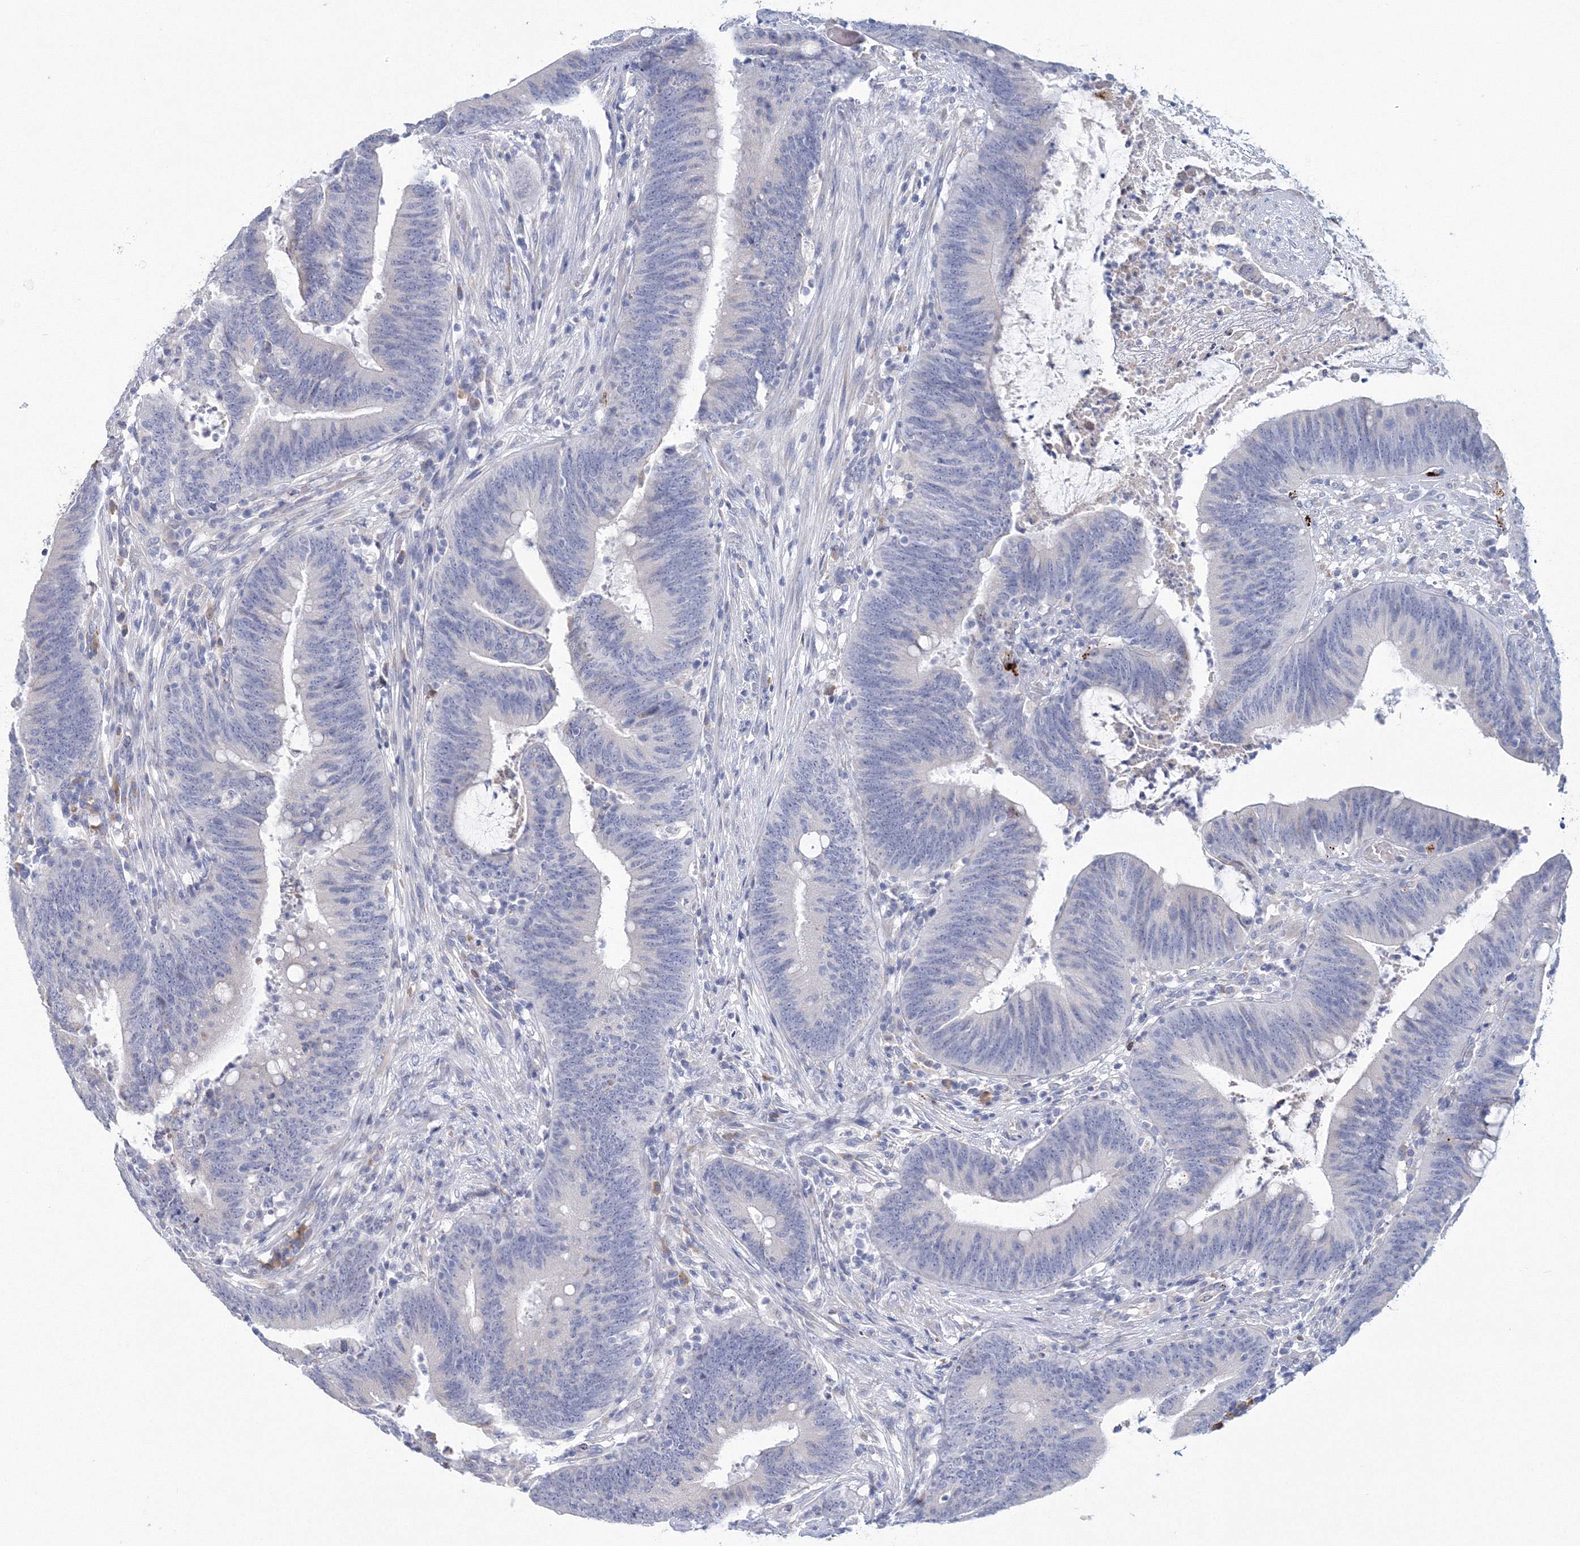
{"staining": {"intensity": "negative", "quantity": "none", "location": "none"}, "tissue": "colorectal cancer", "cell_type": "Tumor cells", "image_type": "cancer", "snomed": [{"axis": "morphology", "description": "Adenocarcinoma, NOS"}, {"axis": "topography", "description": "Rectum"}], "caption": "The micrograph exhibits no significant staining in tumor cells of colorectal cancer.", "gene": "VSIG1", "patient": {"sex": "female", "age": 66}}